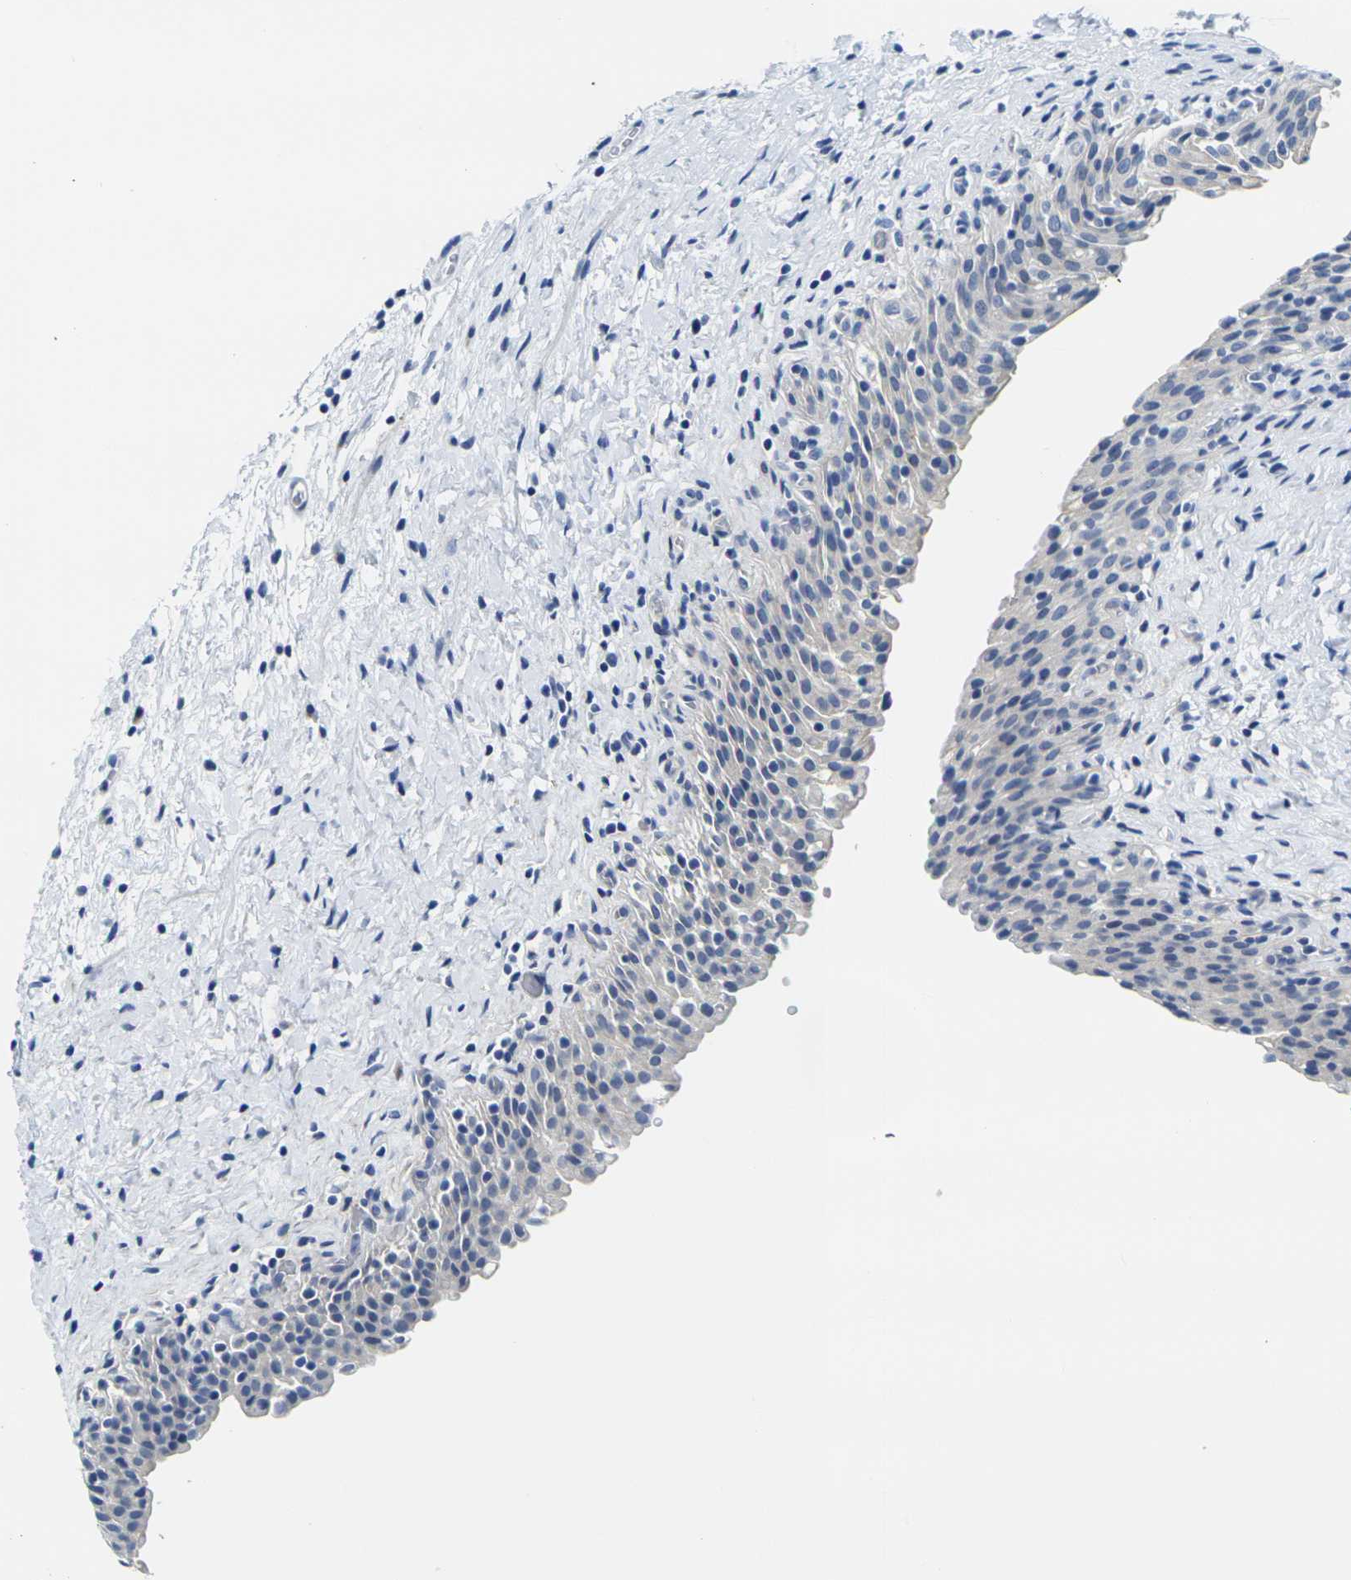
{"staining": {"intensity": "negative", "quantity": "none", "location": "none"}, "tissue": "urinary bladder", "cell_type": "Urothelial cells", "image_type": "normal", "snomed": [{"axis": "morphology", "description": "Normal tissue, NOS"}, {"axis": "topography", "description": "Urinary bladder"}], "caption": "Immunohistochemistry of unremarkable urinary bladder shows no expression in urothelial cells.", "gene": "CRK", "patient": {"sex": "male", "age": 51}}